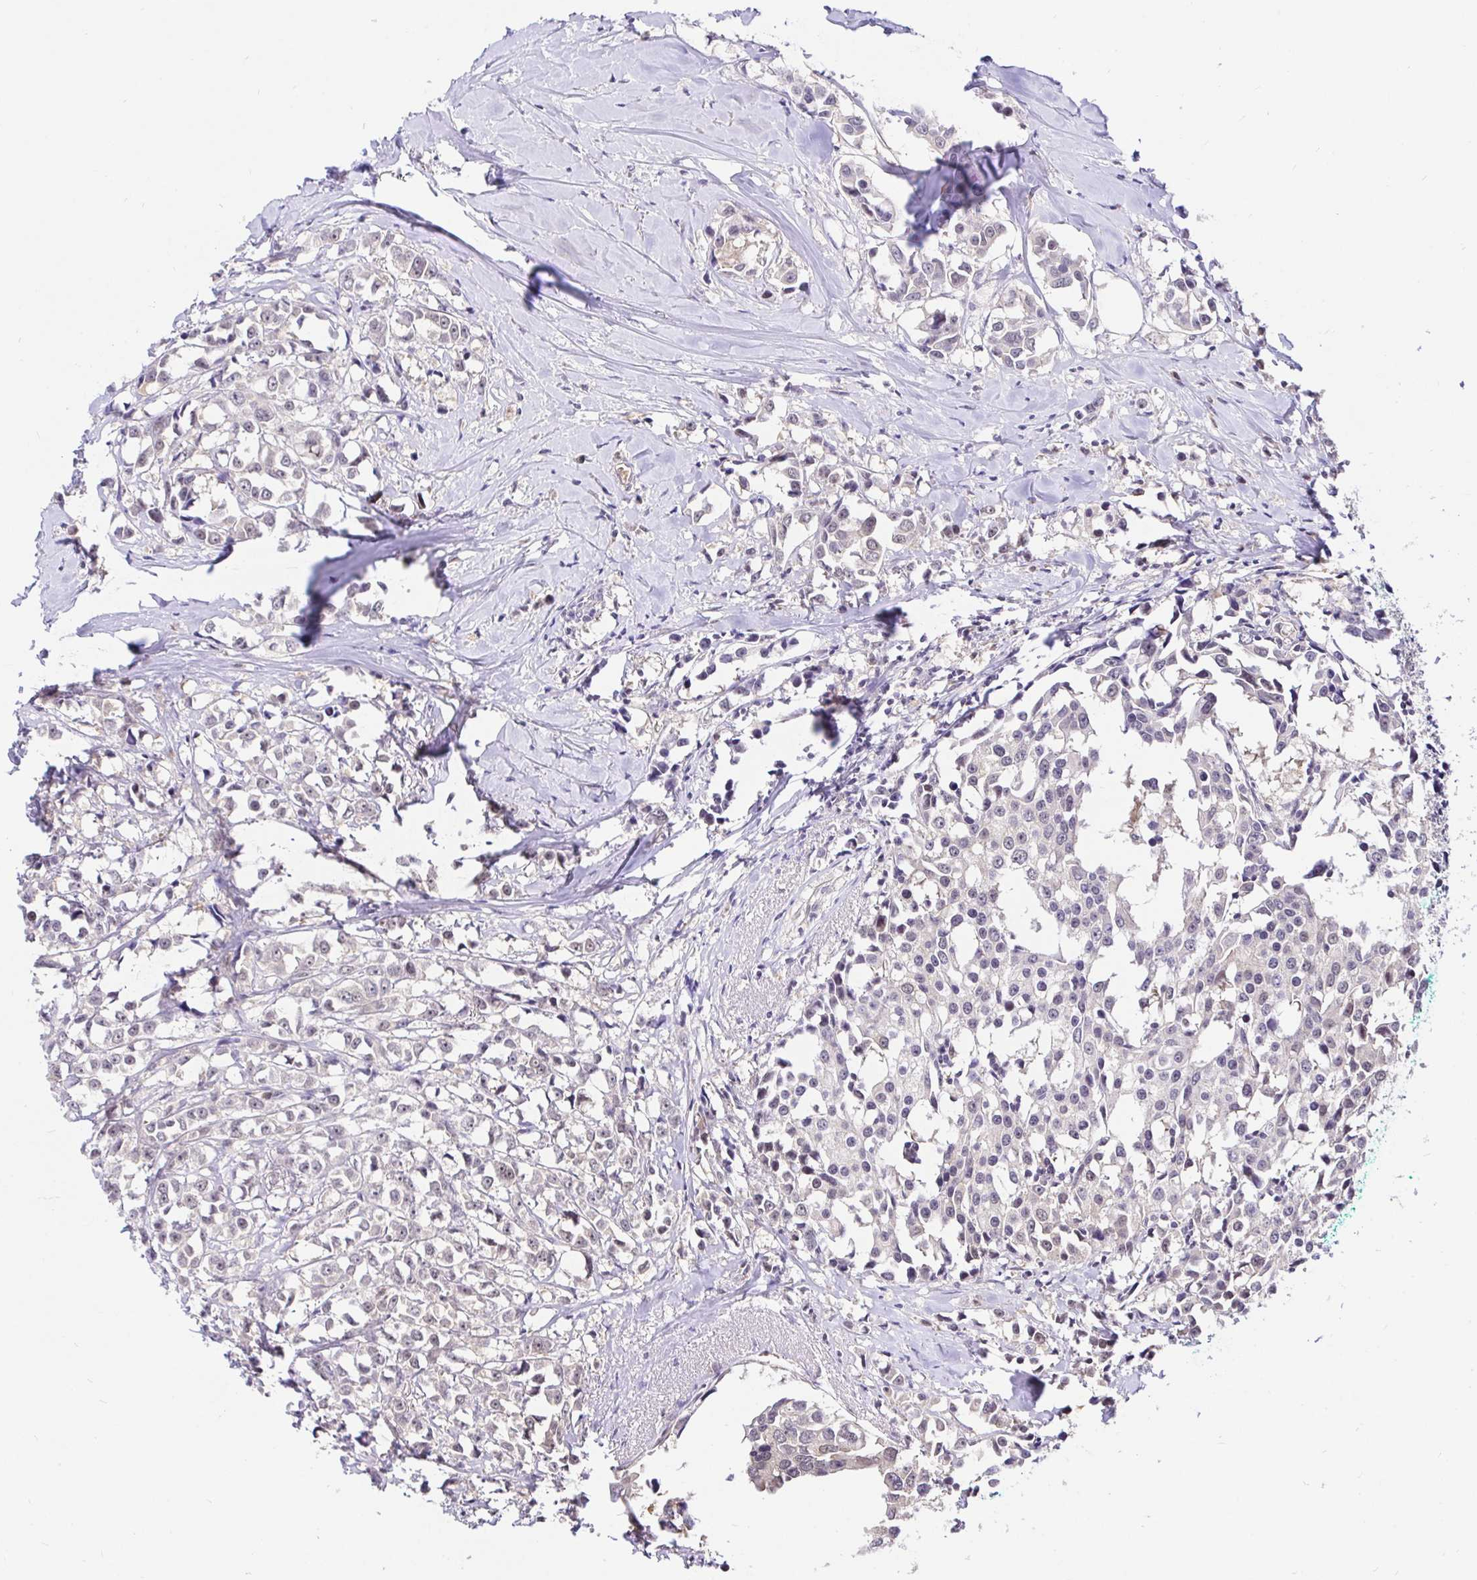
{"staining": {"intensity": "weak", "quantity": "25%-75%", "location": "cytoplasmic/membranous"}, "tissue": "breast cancer", "cell_type": "Tumor cells", "image_type": "cancer", "snomed": [{"axis": "morphology", "description": "Duct carcinoma"}, {"axis": "topography", "description": "Breast"}], "caption": "Human infiltrating ductal carcinoma (breast) stained with a brown dye exhibits weak cytoplasmic/membranous positive positivity in about 25%-75% of tumor cells.", "gene": "UBE2M", "patient": {"sex": "female", "age": 80}}